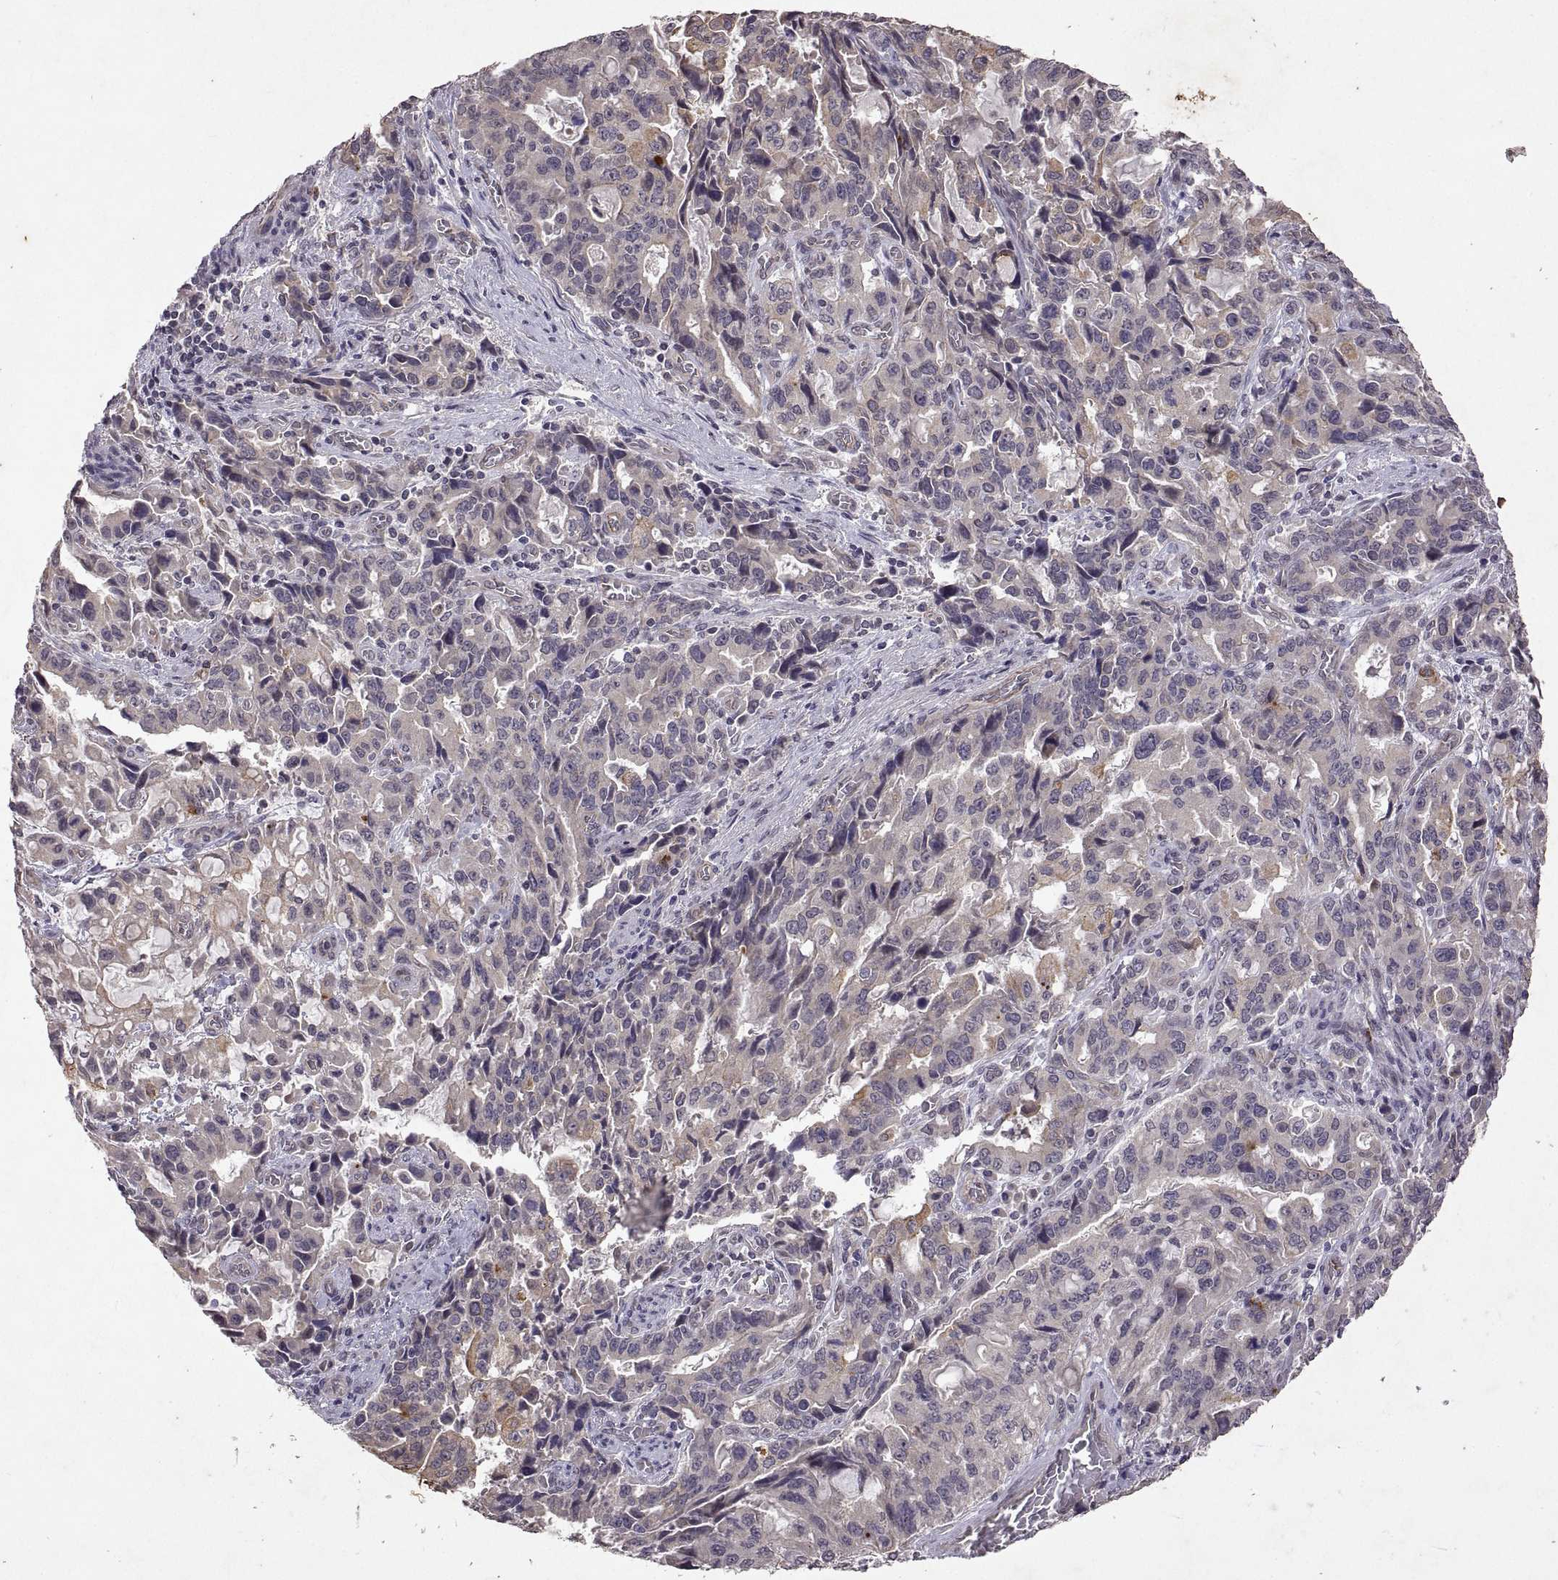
{"staining": {"intensity": "weak", "quantity": ">75%", "location": "cytoplasmic/membranous"}, "tissue": "stomach cancer", "cell_type": "Tumor cells", "image_type": "cancer", "snomed": [{"axis": "morphology", "description": "Adenocarcinoma, NOS"}, {"axis": "topography", "description": "Stomach, upper"}], "caption": "Approximately >75% of tumor cells in stomach adenocarcinoma show weak cytoplasmic/membranous protein staining as visualized by brown immunohistochemical staining.", "gene": "LAMA1", "patient": {"sex": "male", "age": 85}}